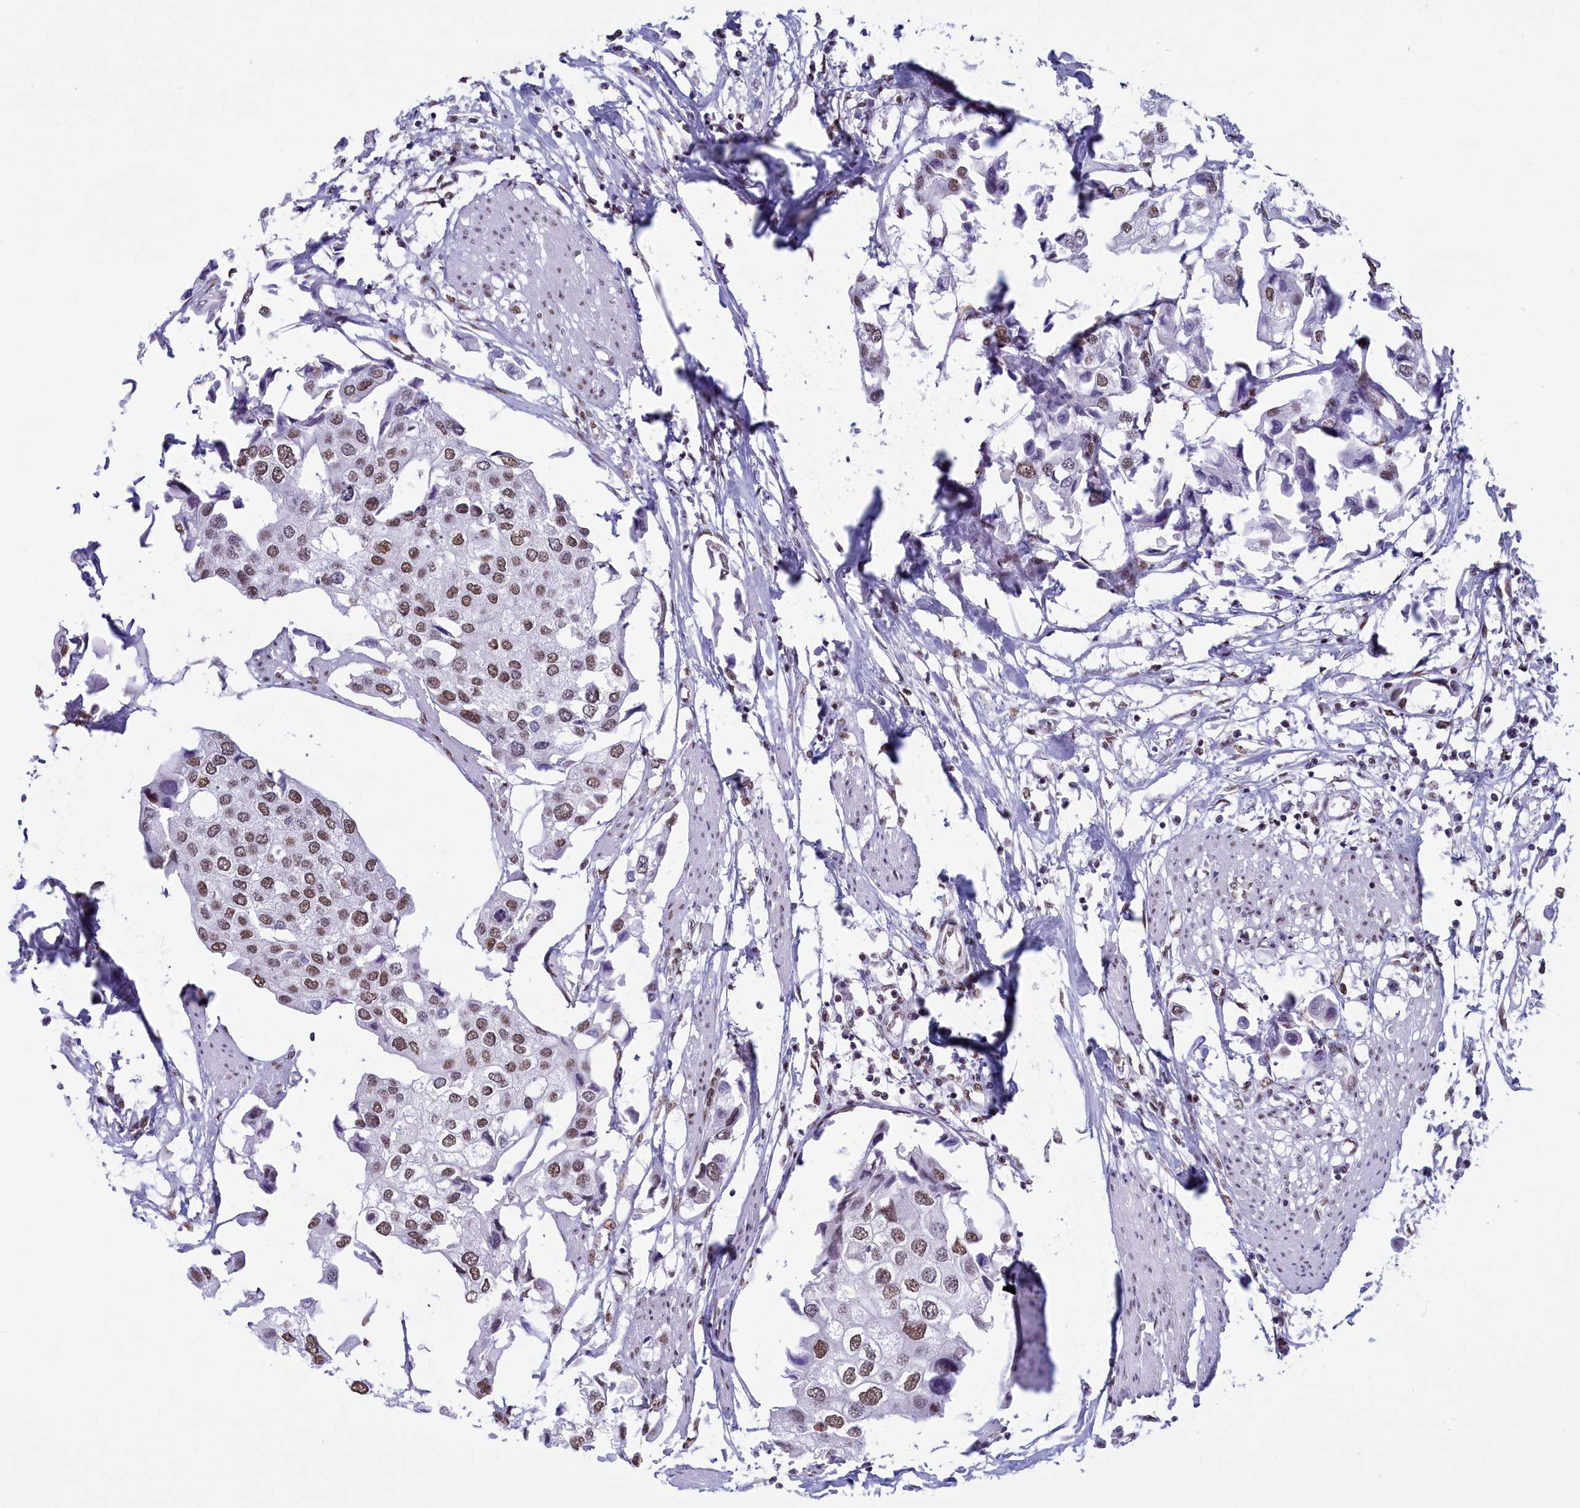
{"staining": {"intensity": "moderate", "quantity": ">75%", "location": "nuclear"}, "tissue": "urothelial cancer", "cell_type": "Tumor cells", "image_type": "cancer", "snomed": [{"axis": "morphology", "description": "Urothelial carcinoma, High grade"}, {"axis": "topography", "description": "Urinary bladder"}], "caption": "High-magnification brightfield microscopy of urothelial carcinoma (high-grade) stained with DAB (brown) and counterstained with hematoxylin (blue). tumor cells exhibit moderate nuclear positivity is present in approximately>75% of cells.", "gene": "CDC26", "patient": {"sex": "male", "age": 64}}